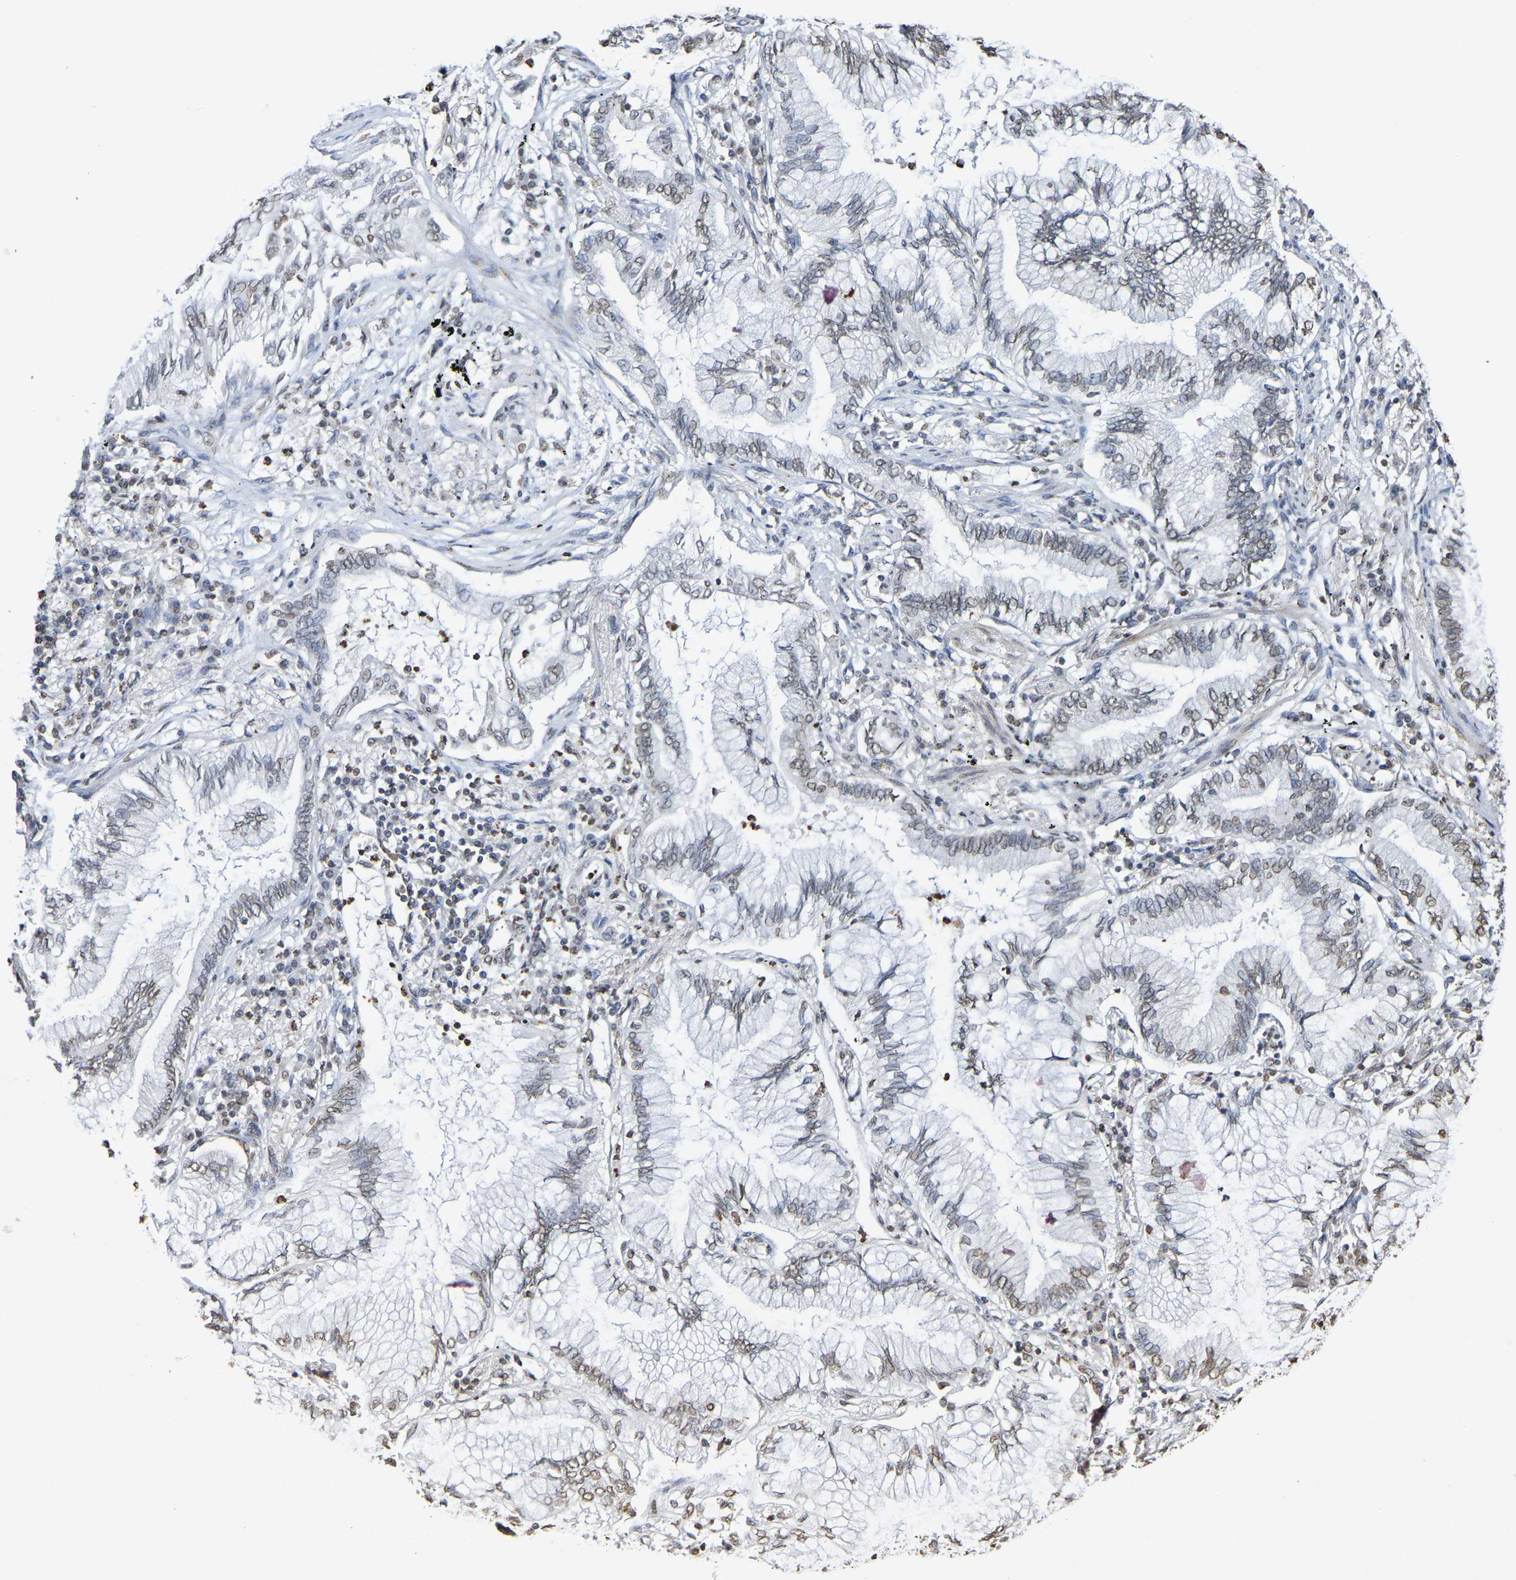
{"staining": {"intensity": "moderate", "quantity": "<25%", "location": "nuclear"}, "tissue": "lung cancer", "cell_type": "Tumor cells", "image_type": "cancer", "snomed": [{"axis": "morphology", "description": "Normal tissue, NOS"}, {"axis": "morphology", "description": "Adenocarcinoma, NOS"}, {"axis": "topography", "description": "Bronchus"}, {"axis": "topography", "description": "Lung"}], "caption": "A high-resolution micrograph shows immunohistochemistry staining of lung adenocarcinoma, which reveals moderate nuclear staining in about <25% of tumor cells. (DAB (3,3'-diaminobenzidine) = brown stain, brightfield microscopy at high magnification).", "gene": "ATF4", "patient": {"sex": "female", "age": 70}}